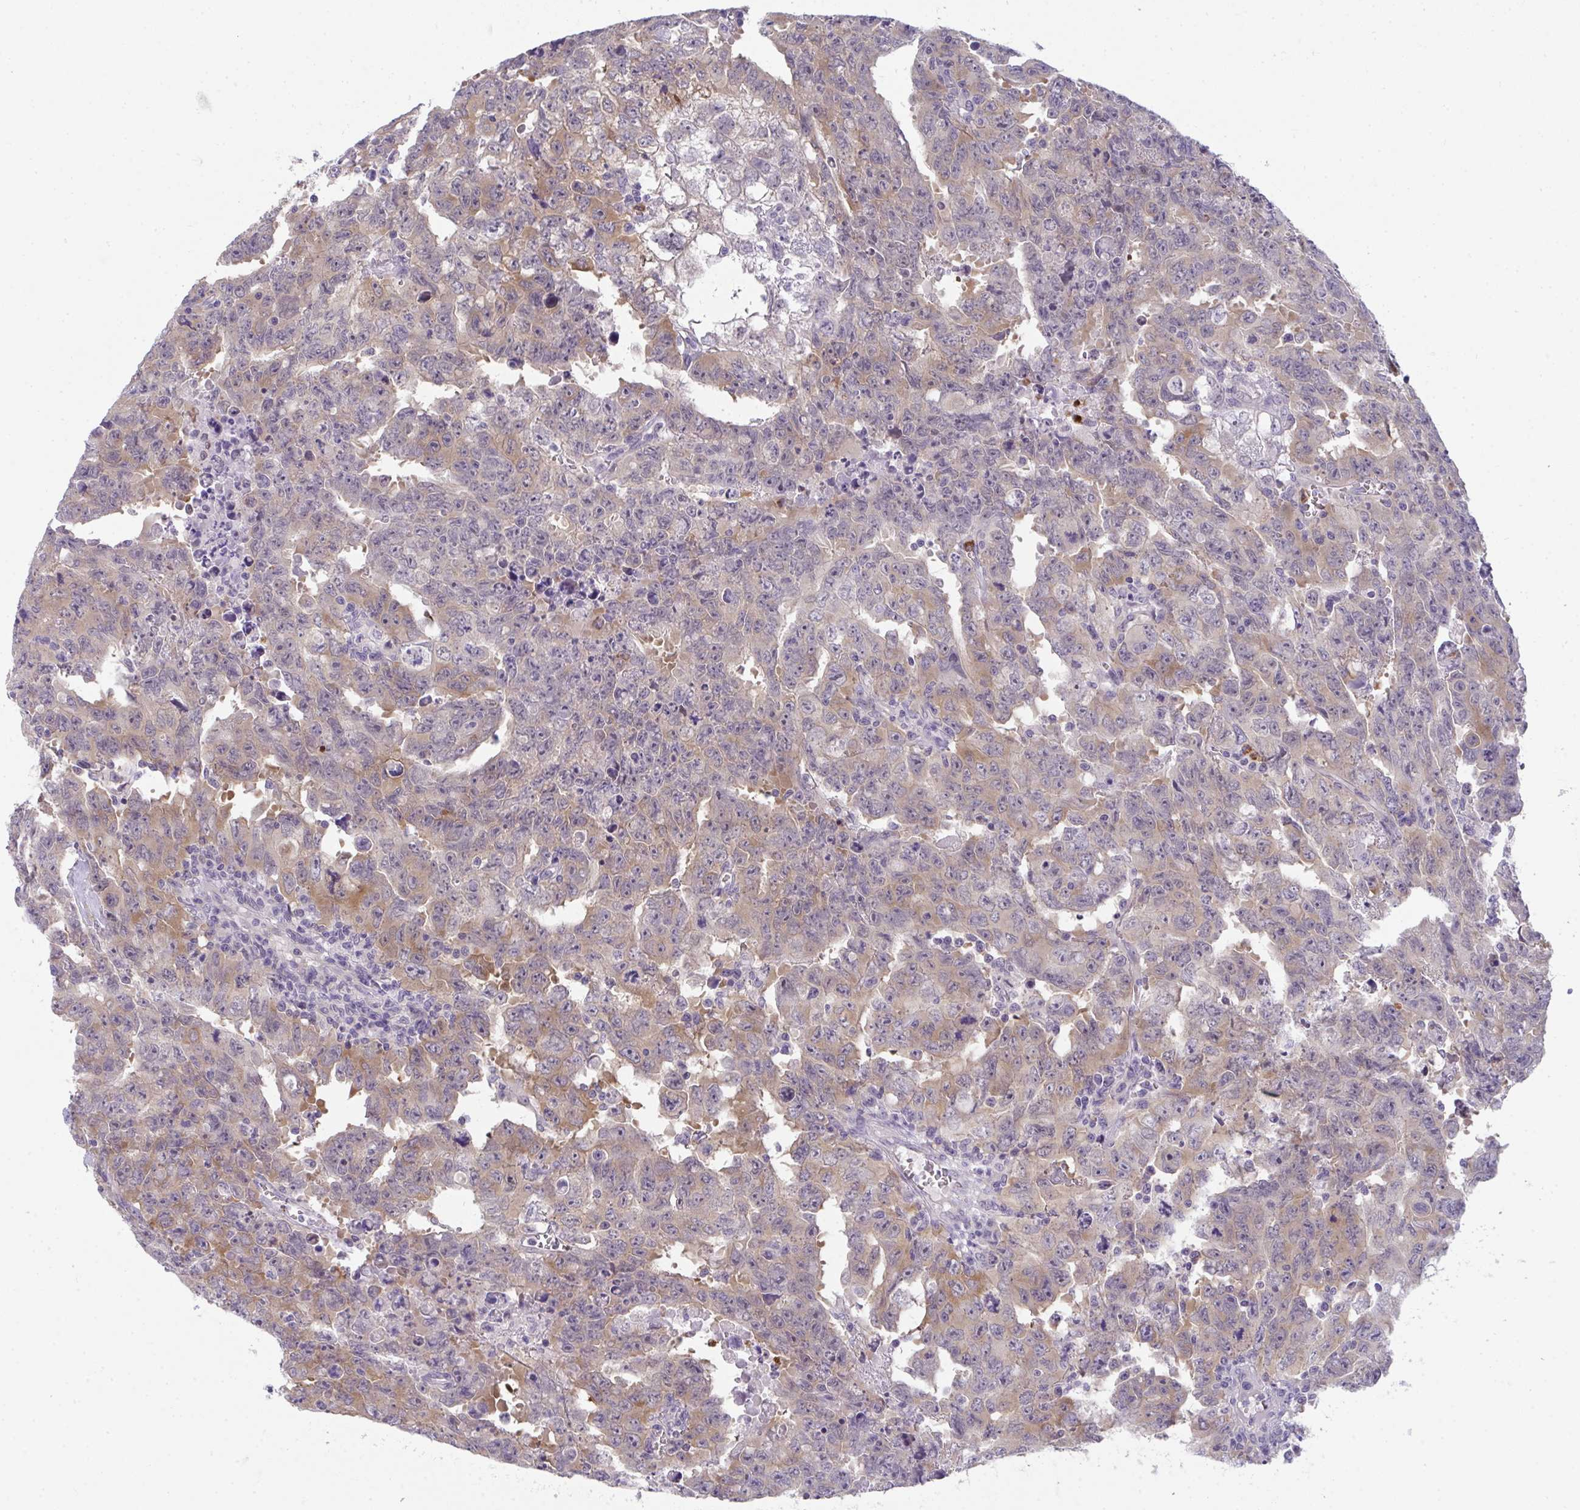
{"staining": {"intensity": "moderate", "quantity": "<25%", "location": "cytoplasmic/membranous"}, "tissue": "testis cancer", "cell_type": "Tumor cells", "image_type": "cancer", "snomed": [{"axis": "morphology", "description": "Carcinoma, Embryonal, NOS"}, {"axis": "topography", "description": "Testis"}], "caption": "This micrograph demonstrates testis cancer (embryonal carcinoma) stained with immunohistochemistry (IHC) to label a protein in brown. The cytoplasmic/membranous of tumor cells show moderate positivity for the protein. Nuclei are counter-stained blue.", "gene": "RIOK1", "patient": {"sex": "male", "age": 24}}